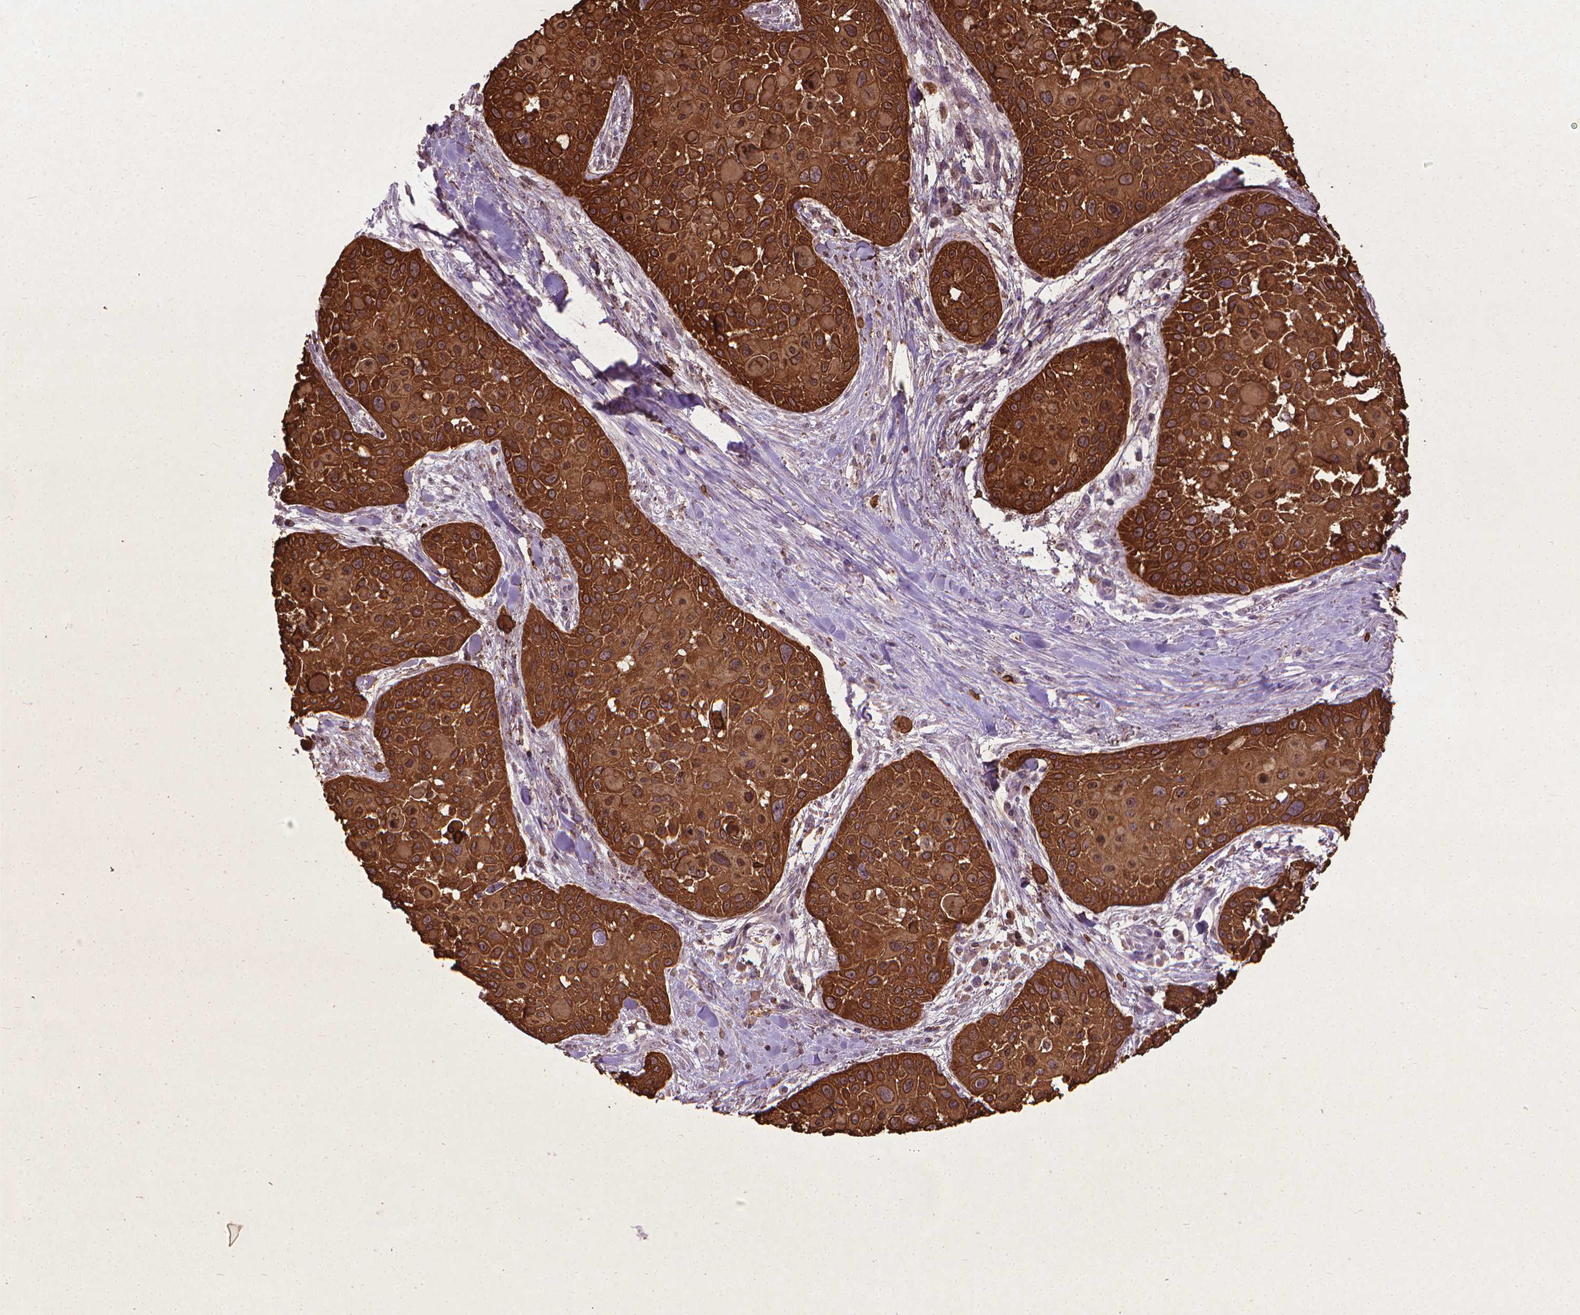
{"staining": {"intensity": "strong", "quantity": ">75%", "location": "cytoplasmic/membranous"}, "tissue": "skin cancer", "cell_type": "Tumor cells", "image_type": "cancer", "snomed": [{"axis": "morphology", "description": "Squamous cell carcinoma, NOS"}, {"axis": "topography", "description": "Skin"}, {"axis": "topography", "description": "Anal"}], "caption": "DAB (3,3'-diaminobenzidine) immunohistochemical staining of squamous cell carcinoma (skin) shows strong cytoplasmic/membranous protein positivity in approximately >75% of tumor cells. (Stains: DAB in brown, nuclei in blue, Microscopy: brightfield microscopy at high magnification).", "gene": "KRT5", "patient": {"sex": "female", "age": 75}}